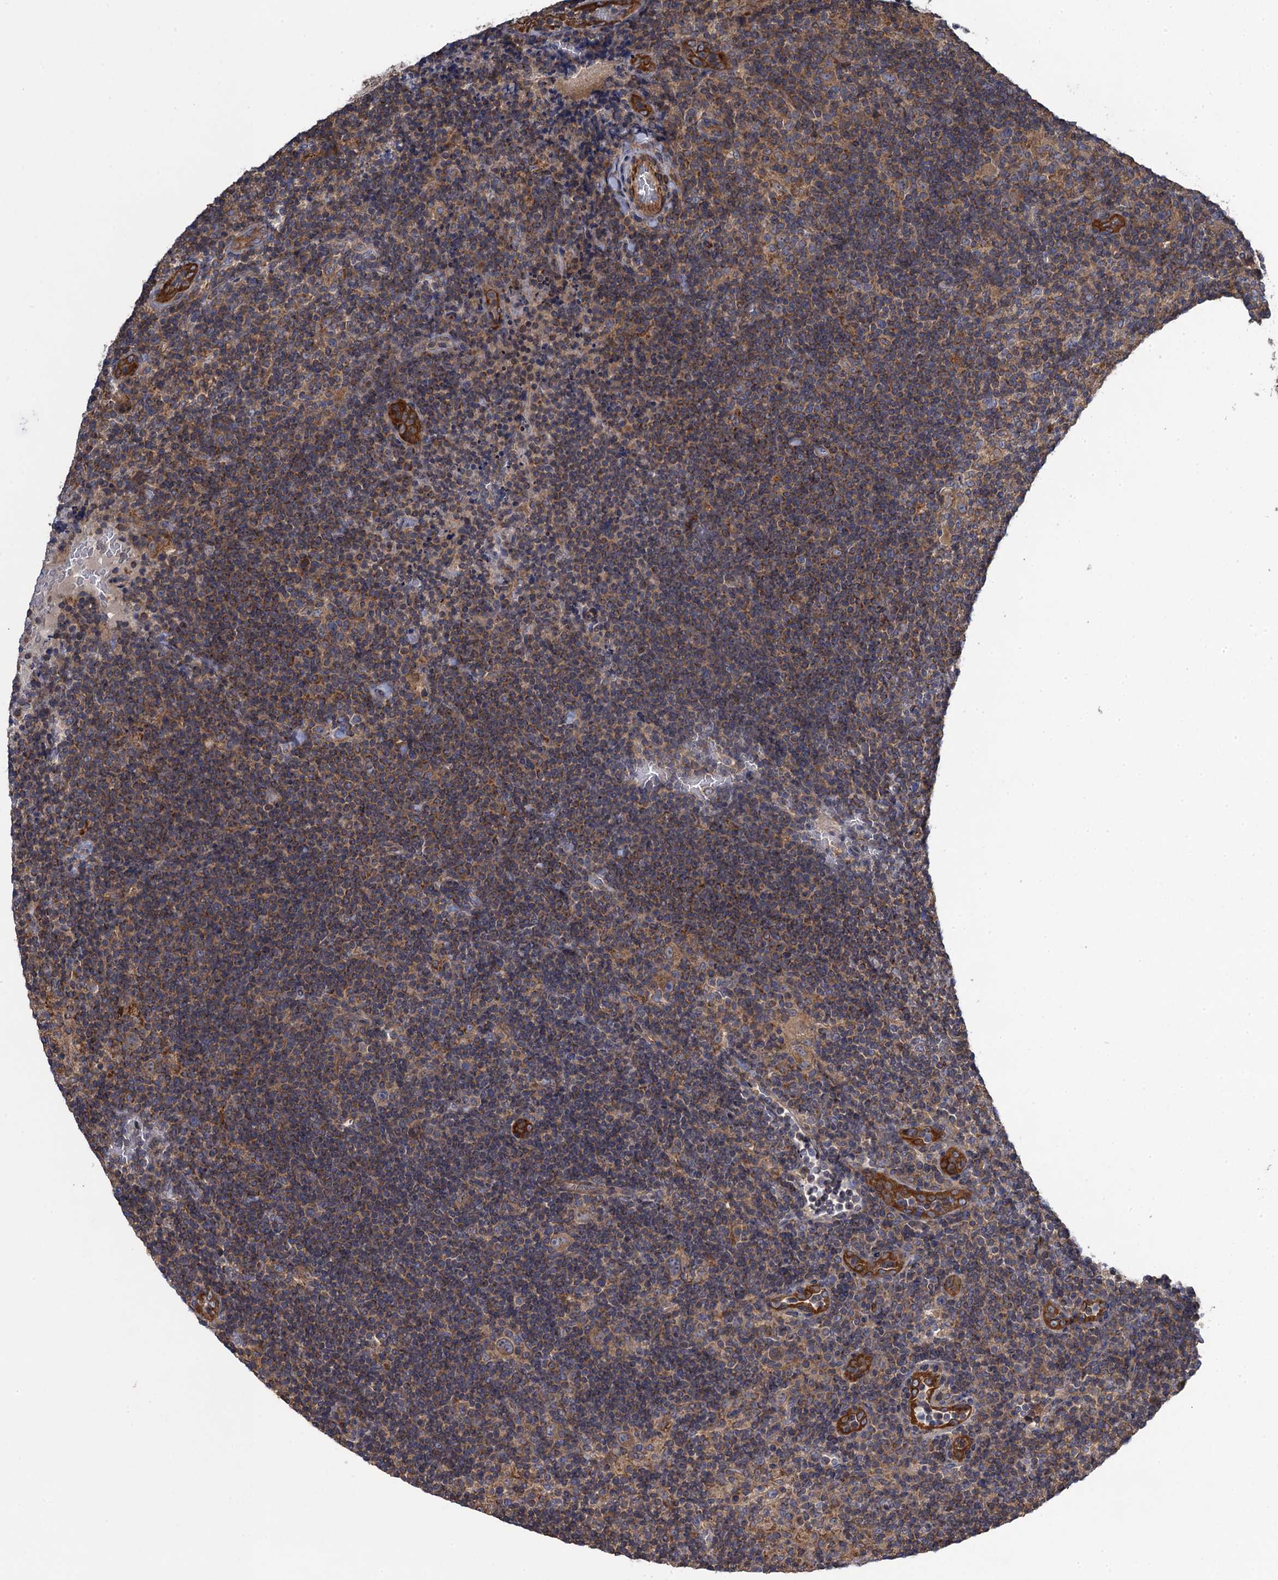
{"staining": {"intensity": "moderate", "quantity": ">75%", "location": "cytoplasmic/membranous"}, "tissue": "lymphoma", "cell_type": "Tumor cells", "image_type": "cancer", "snomed": [{"axis": "morphology", "description": "Hodgkin's disease, NOS"}, {"axis": "topography", "description": "Lymph node"}], "caption": "Moderate cytoplasmic/membranous protein positivity is identified in about >75% of tumor cells in Hodgkin's disease. (DAB (3,3'-diaminobenzidine) IHC with brightfield microscopy, high magnification).", "gene": "WDR88", "patient": {"sex": "female", "age": 57}}